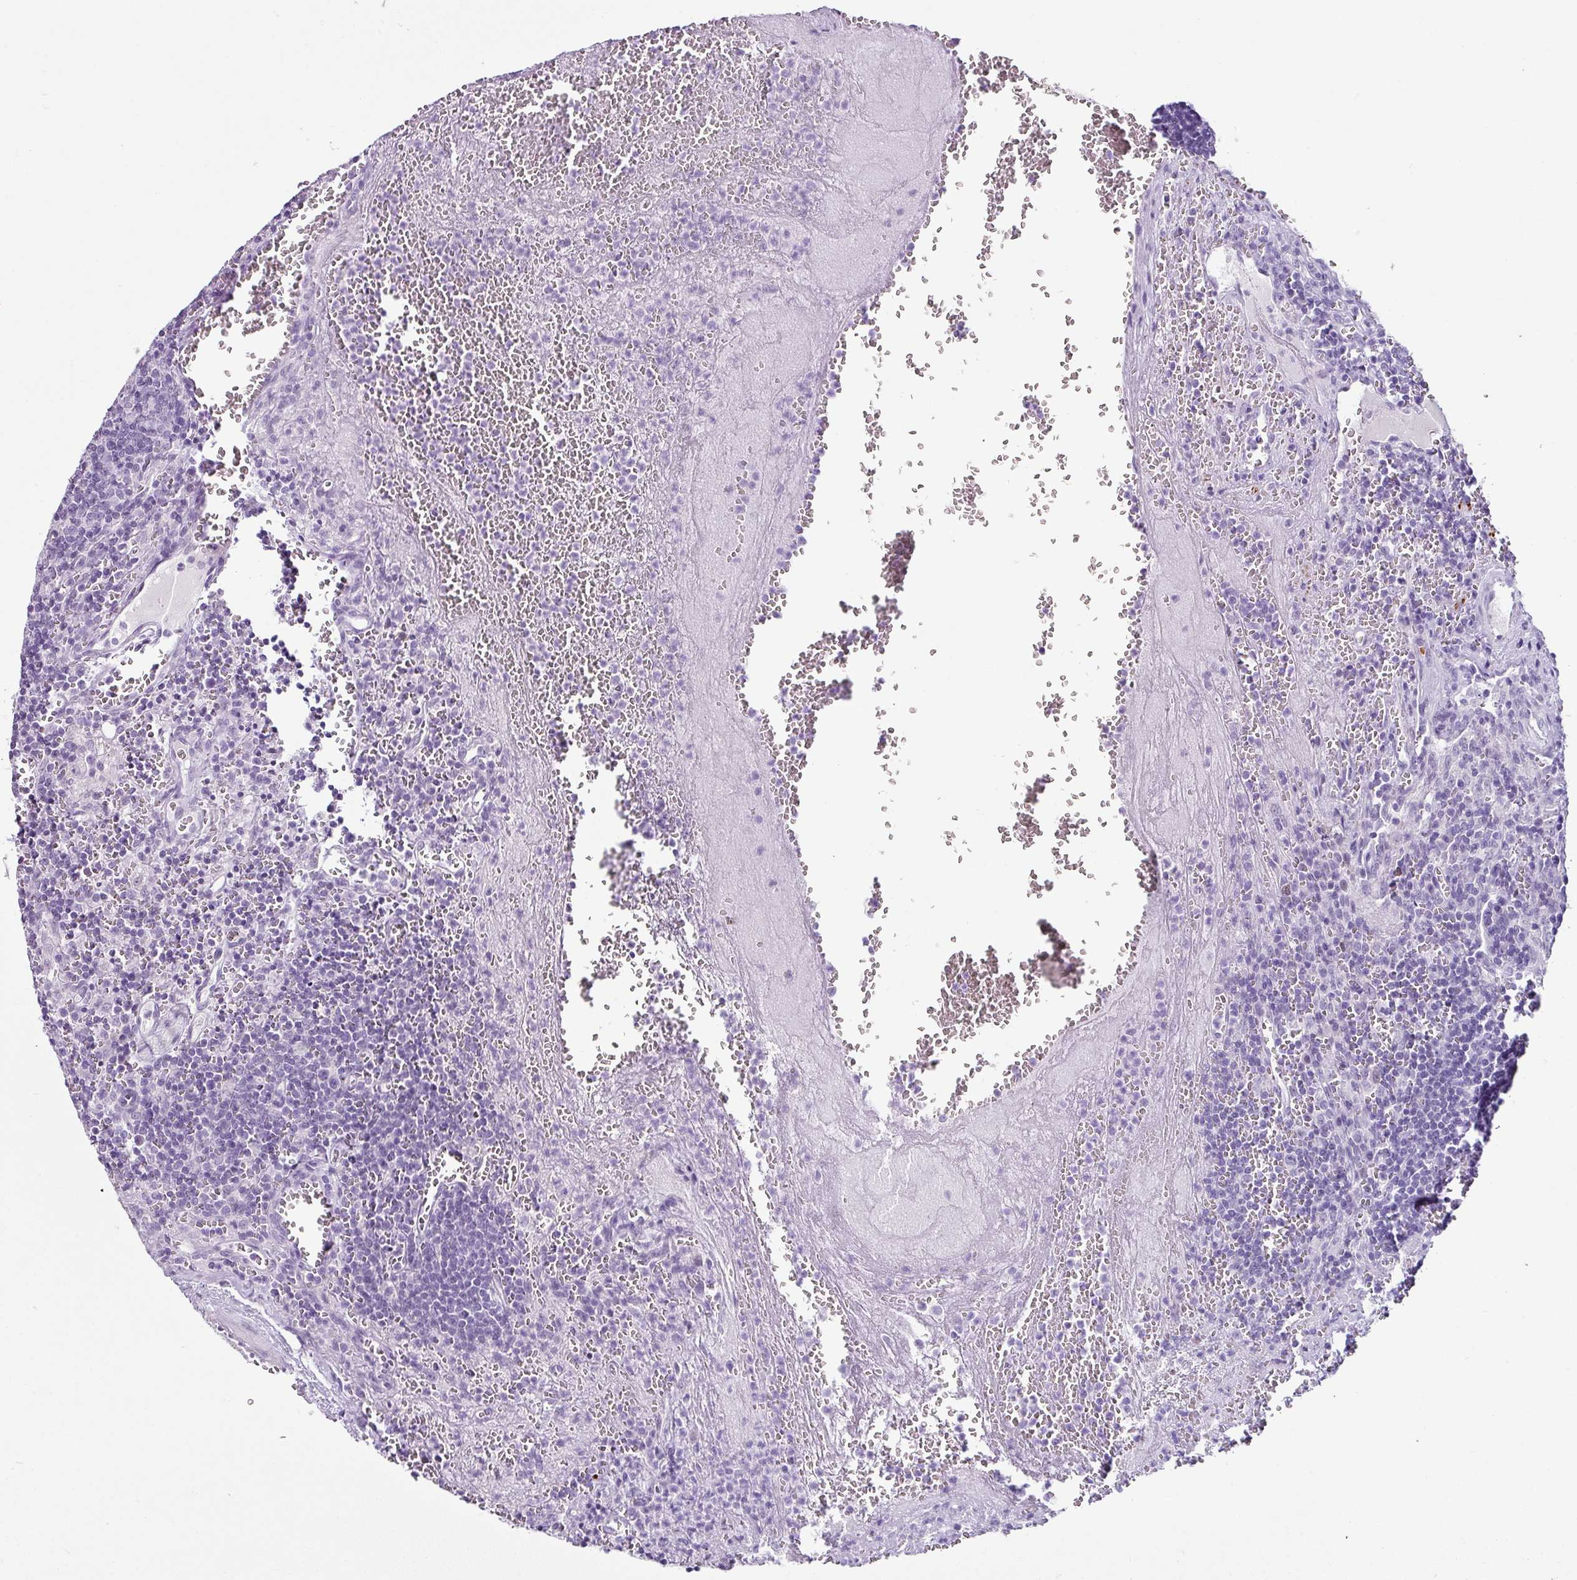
{"staining": {"intensity": "negative", "quantity": "none", "location": "none"}, "tissue": "lymph node", "cell_type": "Germinal center cells", "image_type": "normal", "snomed": [{"axis": "morphology", "description": "Normal tissue, NOS"}, {"axis": "topography", "description": "Lymph node"}], "caption": "Photomicrograph shows no significant protein positivity in germinal center cells of unremarkable lymph node.", "gene": "TRA2A", "patient": {"sex": "male", "age": 50}}